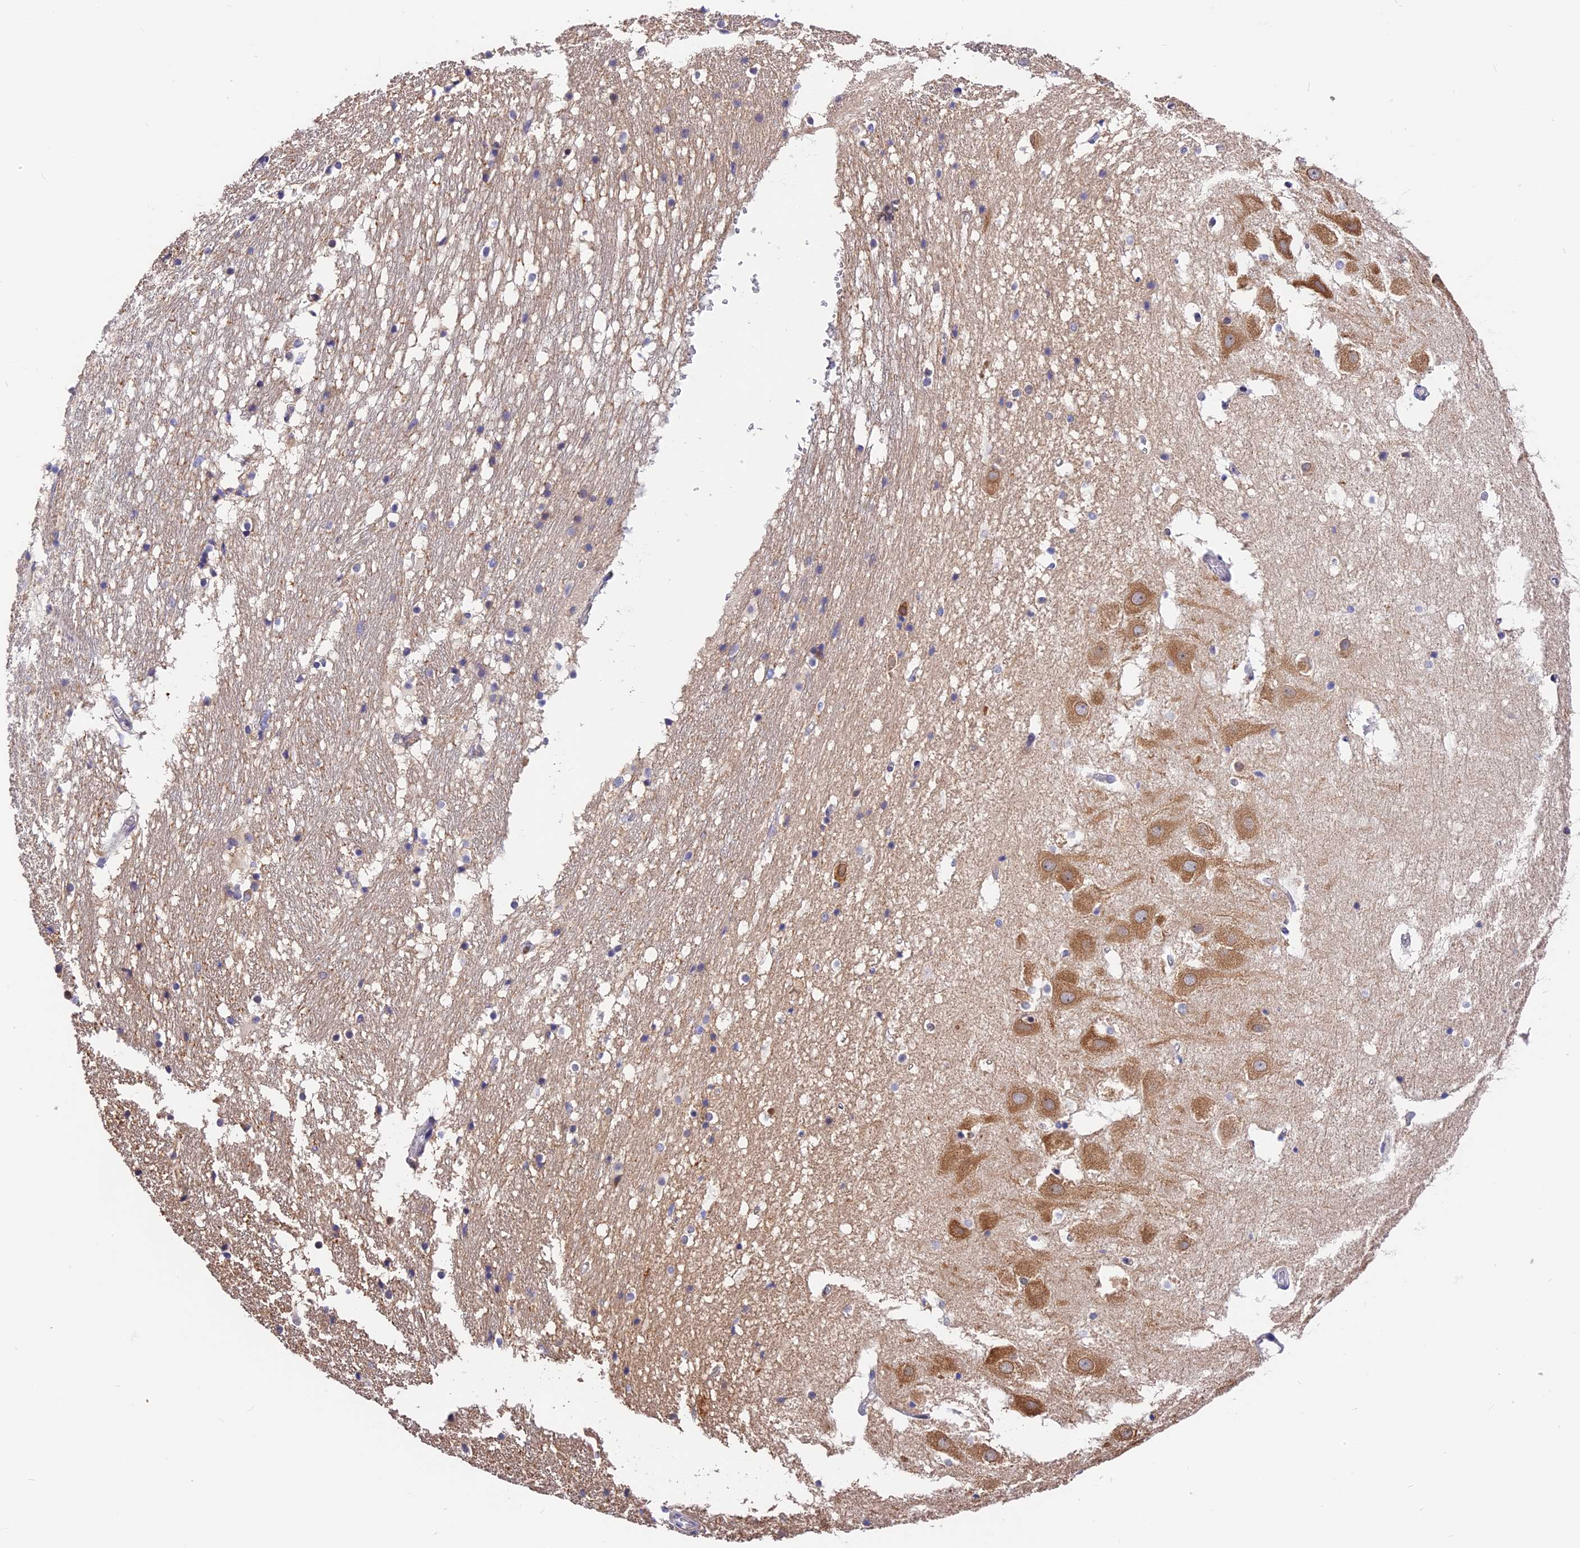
{"staining": {"intensity": "weak", "quantity": "<25%", "location": "cytoplasmic/membranous"}, "tissue": "hippocampus", "cell_type": "Glial cells", "image_type": "normal", "snomed": [{"axis": "morphology", "description": "Normal tissue, NOS"}, {"axis": "topography", "description": "Hippocampus"}], "caption": "This is a photomicrograph of immunohistochemistry staining of normal hippocampus, which shows no staining in glial cells. The staining was performed using DAB (3,3'-diaminobenzidine) to visualize the protein expression in brown, while the nuclei were stained in blue with hematoxylin (Magnification: 20x).", "gene": "BSCL2", "patient": {"sex": "female", "age": 52}}